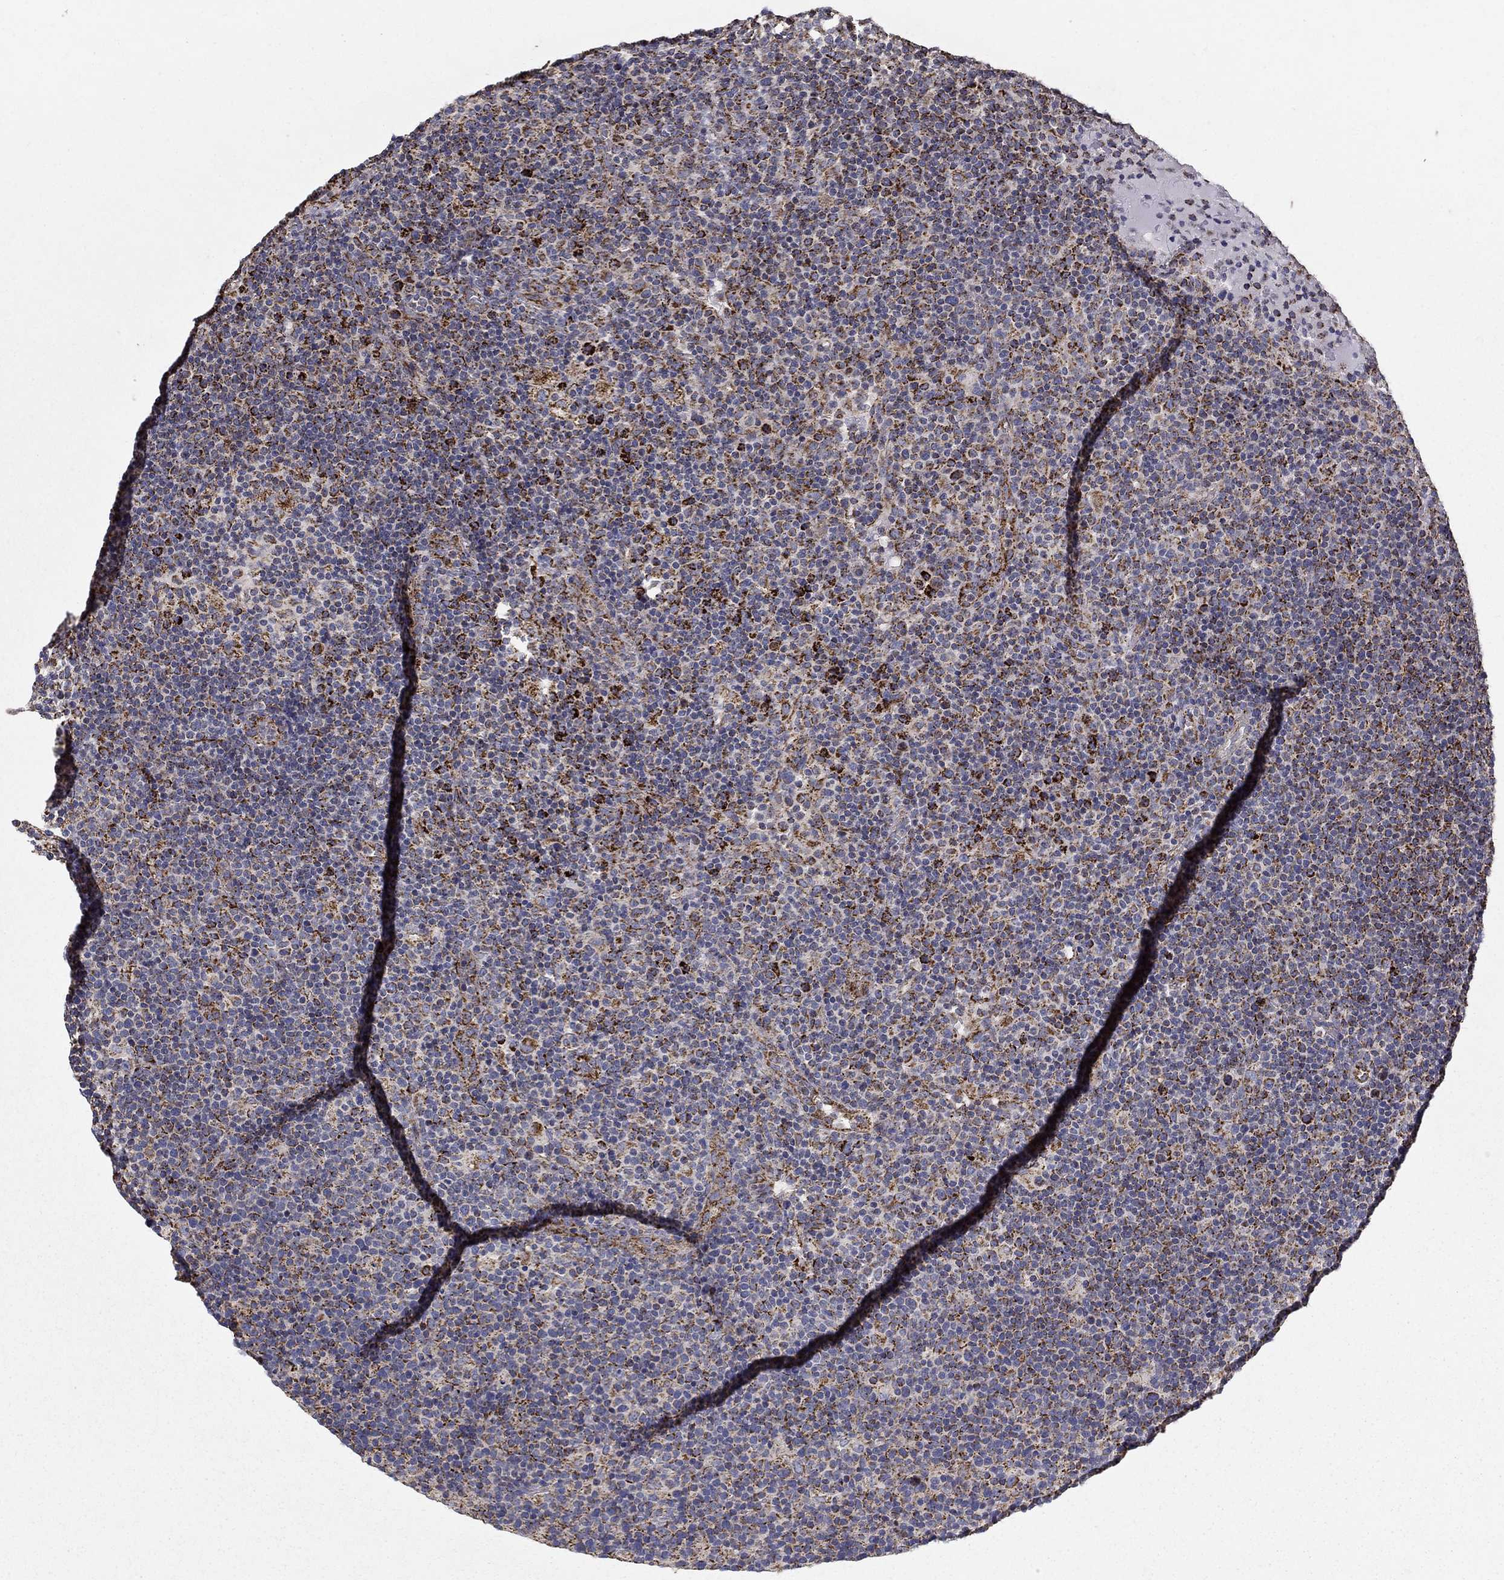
{"staining": {"intensity": "strong", "quantity": "<25%", "location": "cytoplasmic/membranous"}, "tissue": "lymphoma", "cell_type": "Tumor cells", "image_type": "cancer", "snomed": [{"axis": "morphology", "description": "Malignant lymphoma, non-Hodgkin's type, High grade"}, {"axis": "topography", "description": "Lymph node"}], "caption": "High-grade malignant lymphoma, non-Hodgkin's type was stained to show a protein in brown. There is medium levels of strong cytoplasmic/membranous staining in about <25% of tumor cells.", "gene": "GCSH", "patient": {"sex": "male", "age": 61}}